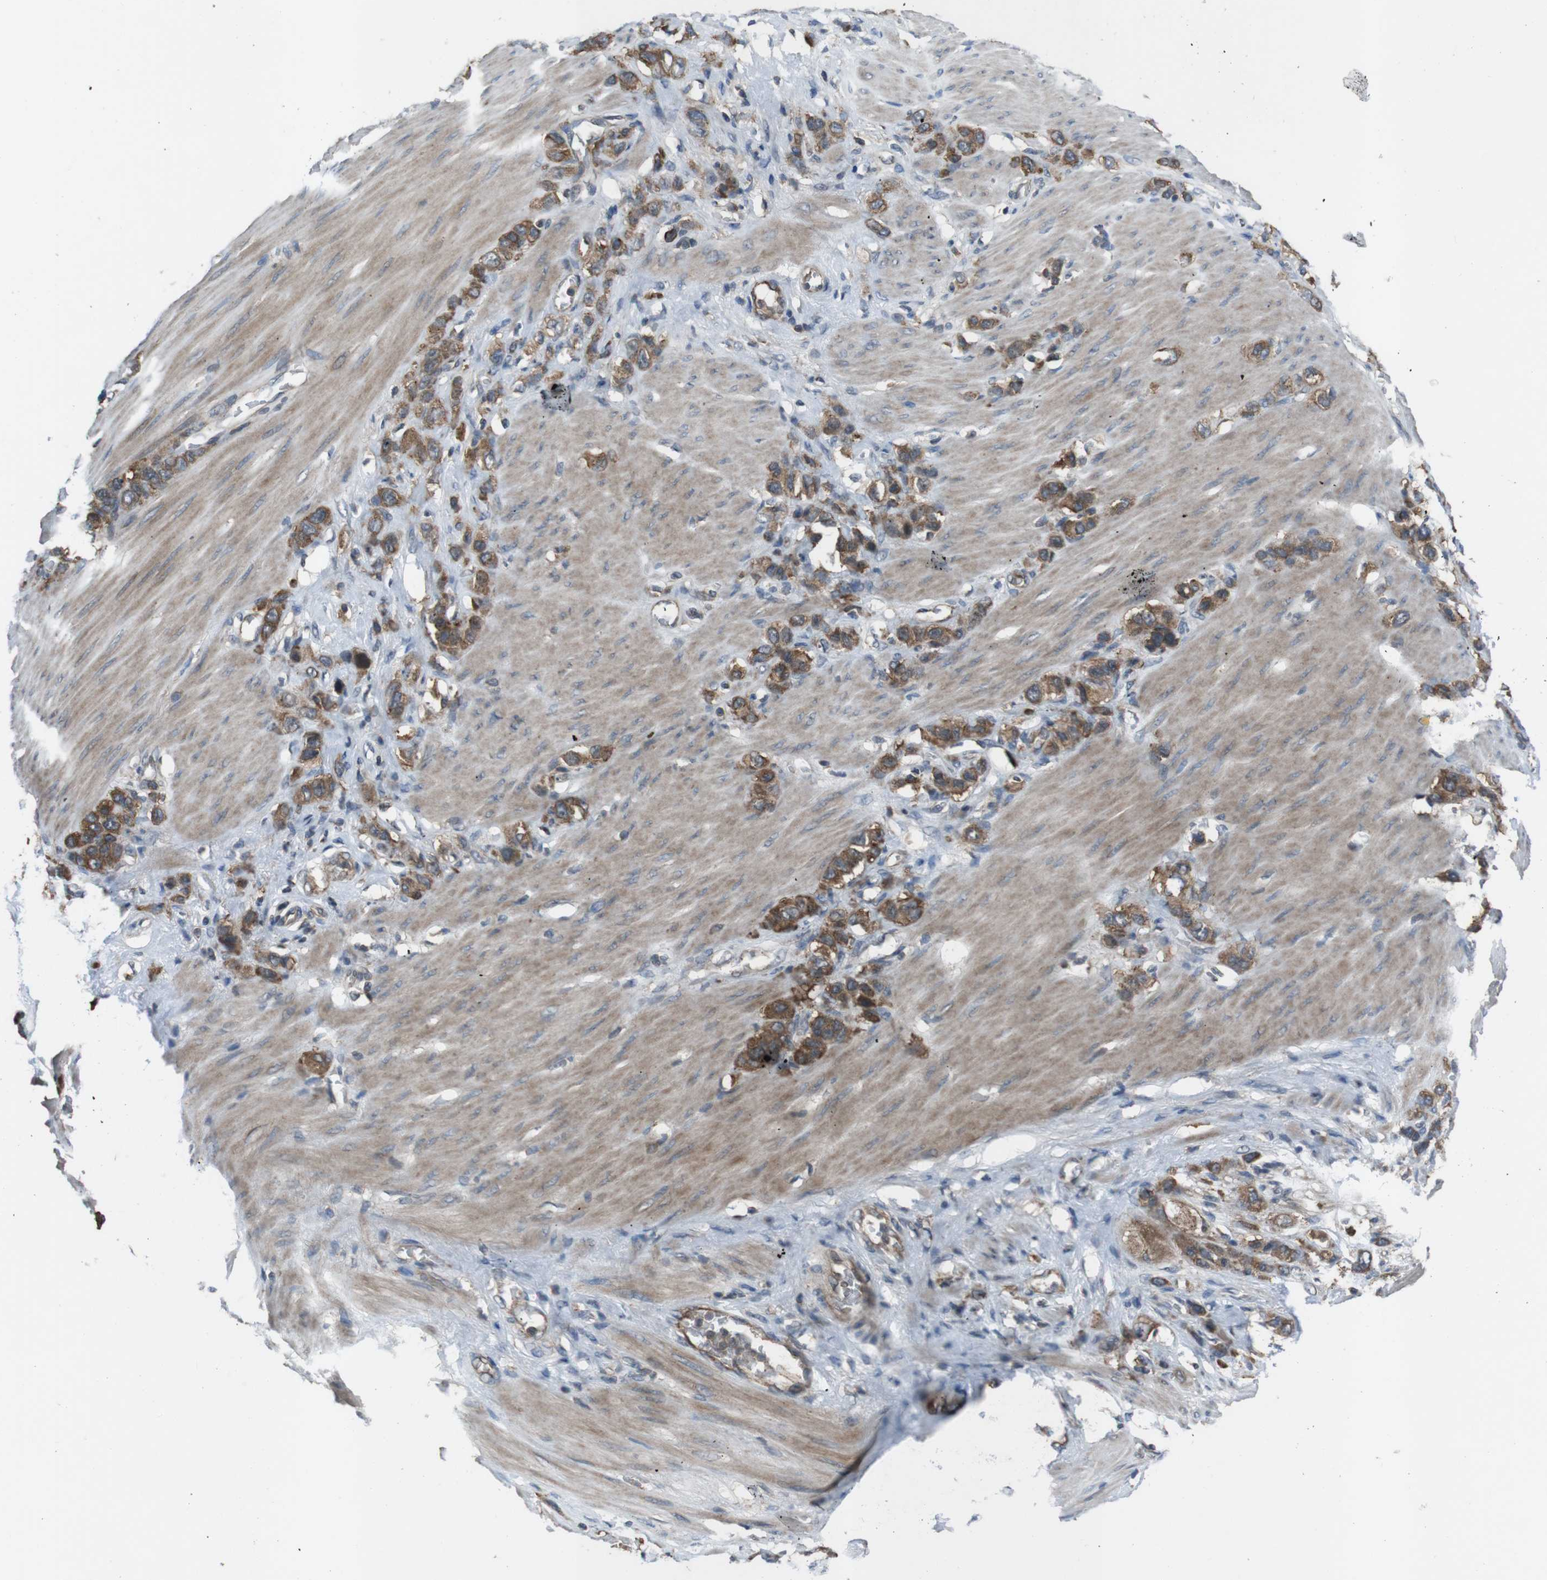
{"staining": {"intensity": "moderate", "quantity": ">75%", "location": "cytoplasmic/membranous"}, "tissue": "stomach cancer", "cell_type": "Tumor cells", "image_type": "cancer", "snomed": [{"axis": "morphology", "description": "Adenocarcinoma, NOS"}, {"axis": "morphology", "description": "Adenocarcinoma, High grade"}, {"axis": "topography", "description": "Stomach, upper"}, {"axis": "topography", "description": "Stomach, lower"}], "caption": "The image reveals immunohistochemical staining of stomach cancer (adenocarcinoma). There is moderate cytoplasmic/membranous expression is present in about >75% of tumor cells. (brown staining indicates protein expression, while blue staining denotes nuclei).", "gene": "SLC22A23", "patient": {"sex": "female", "age": 65}}